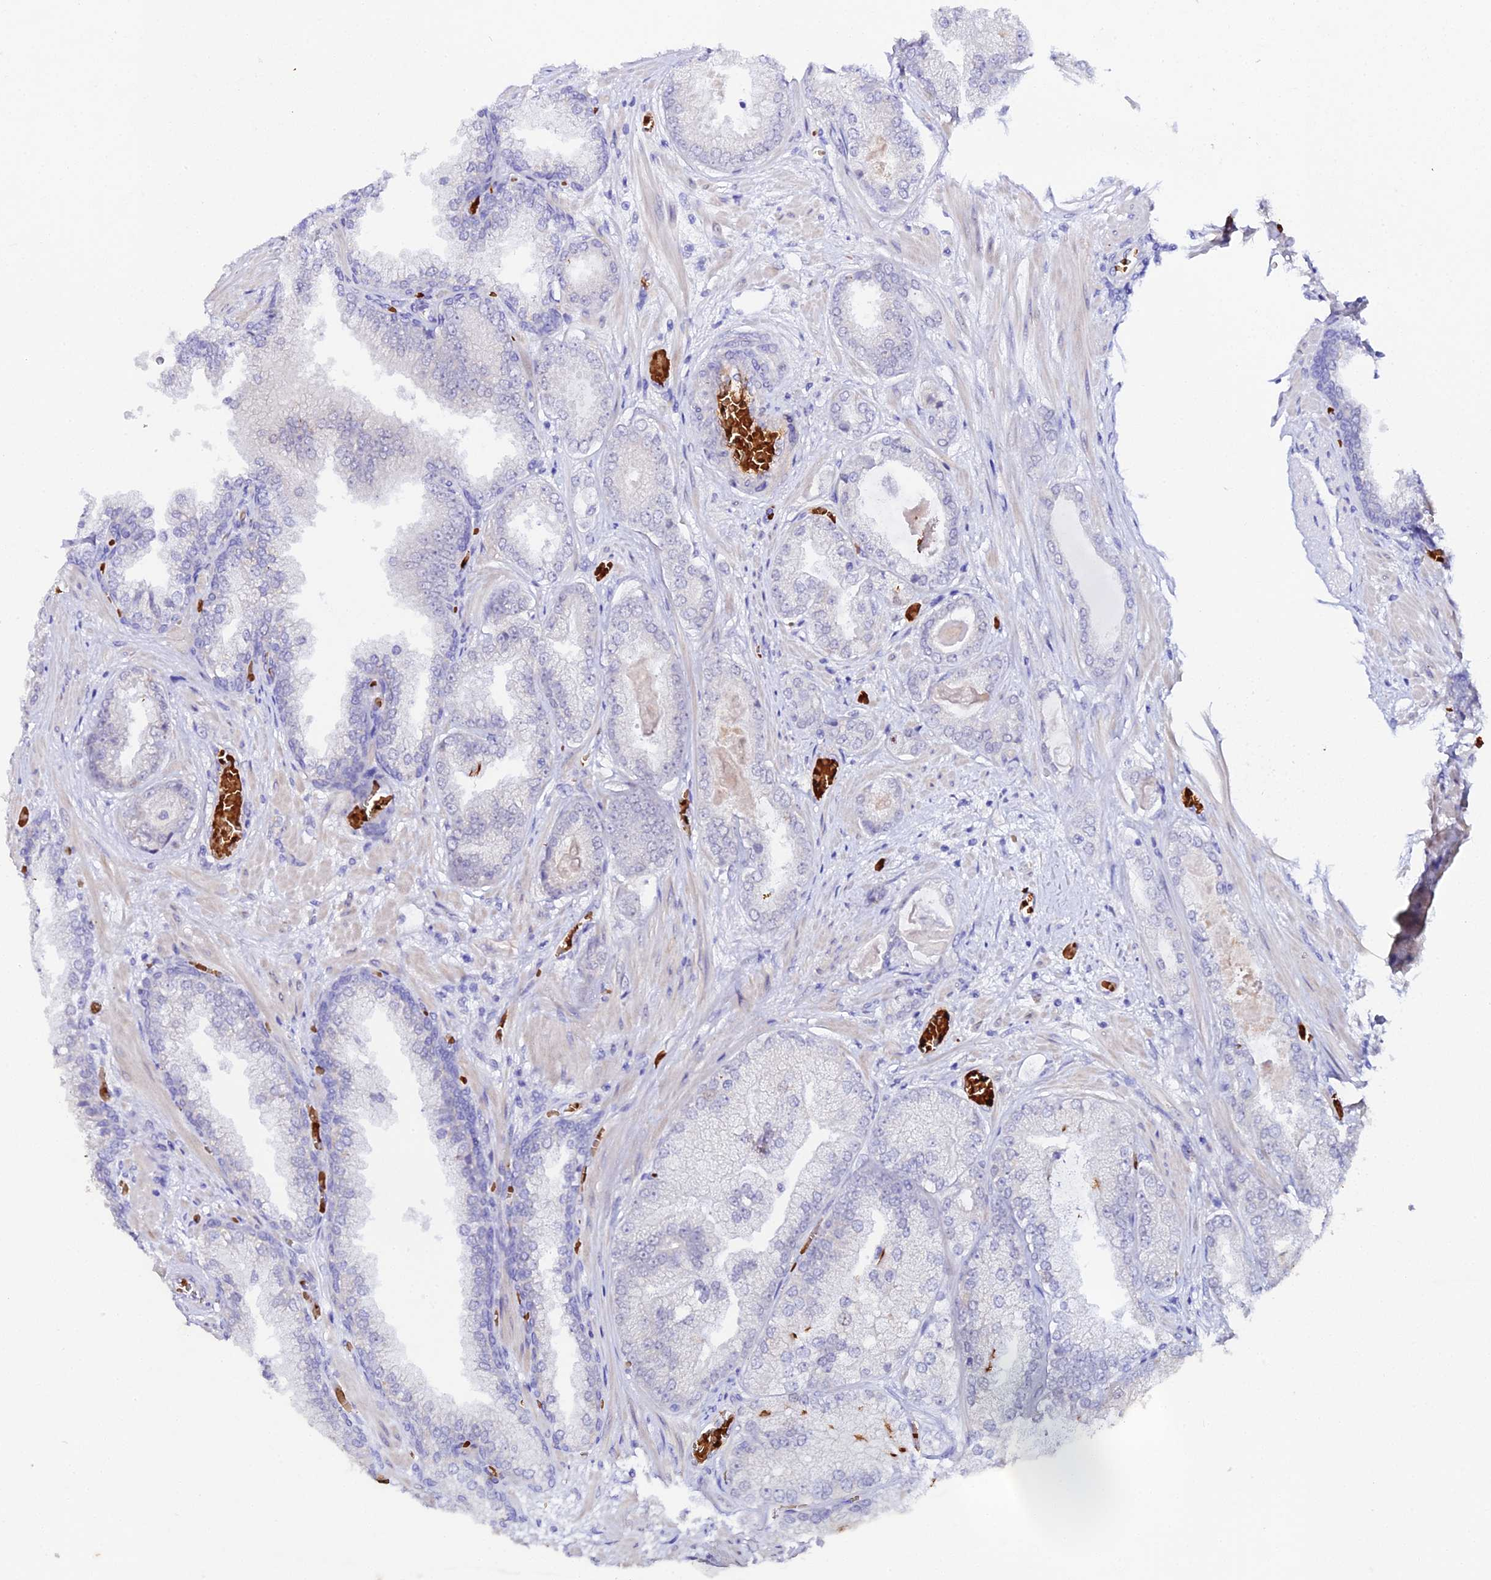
{"staining": {"intensity": "negative", "quantity": "none", "location": "none"}, "tissue": "prostate cancer", "cell_type": "Tumor cells", "image_type": "cancer", "snomed": [{"axis": "morphology", "description": "Adenocarcinoma, Low grade"}, {"axis": "topography", "description": "Prostate"}], "caption": "A histopathology image of prostate cancer (low-grade adenocarcinoma) stained for a protein shows no brown staining in tumor cells.", "gene": "CFAP45", "patient": {"sex": "male", "age": 57}}